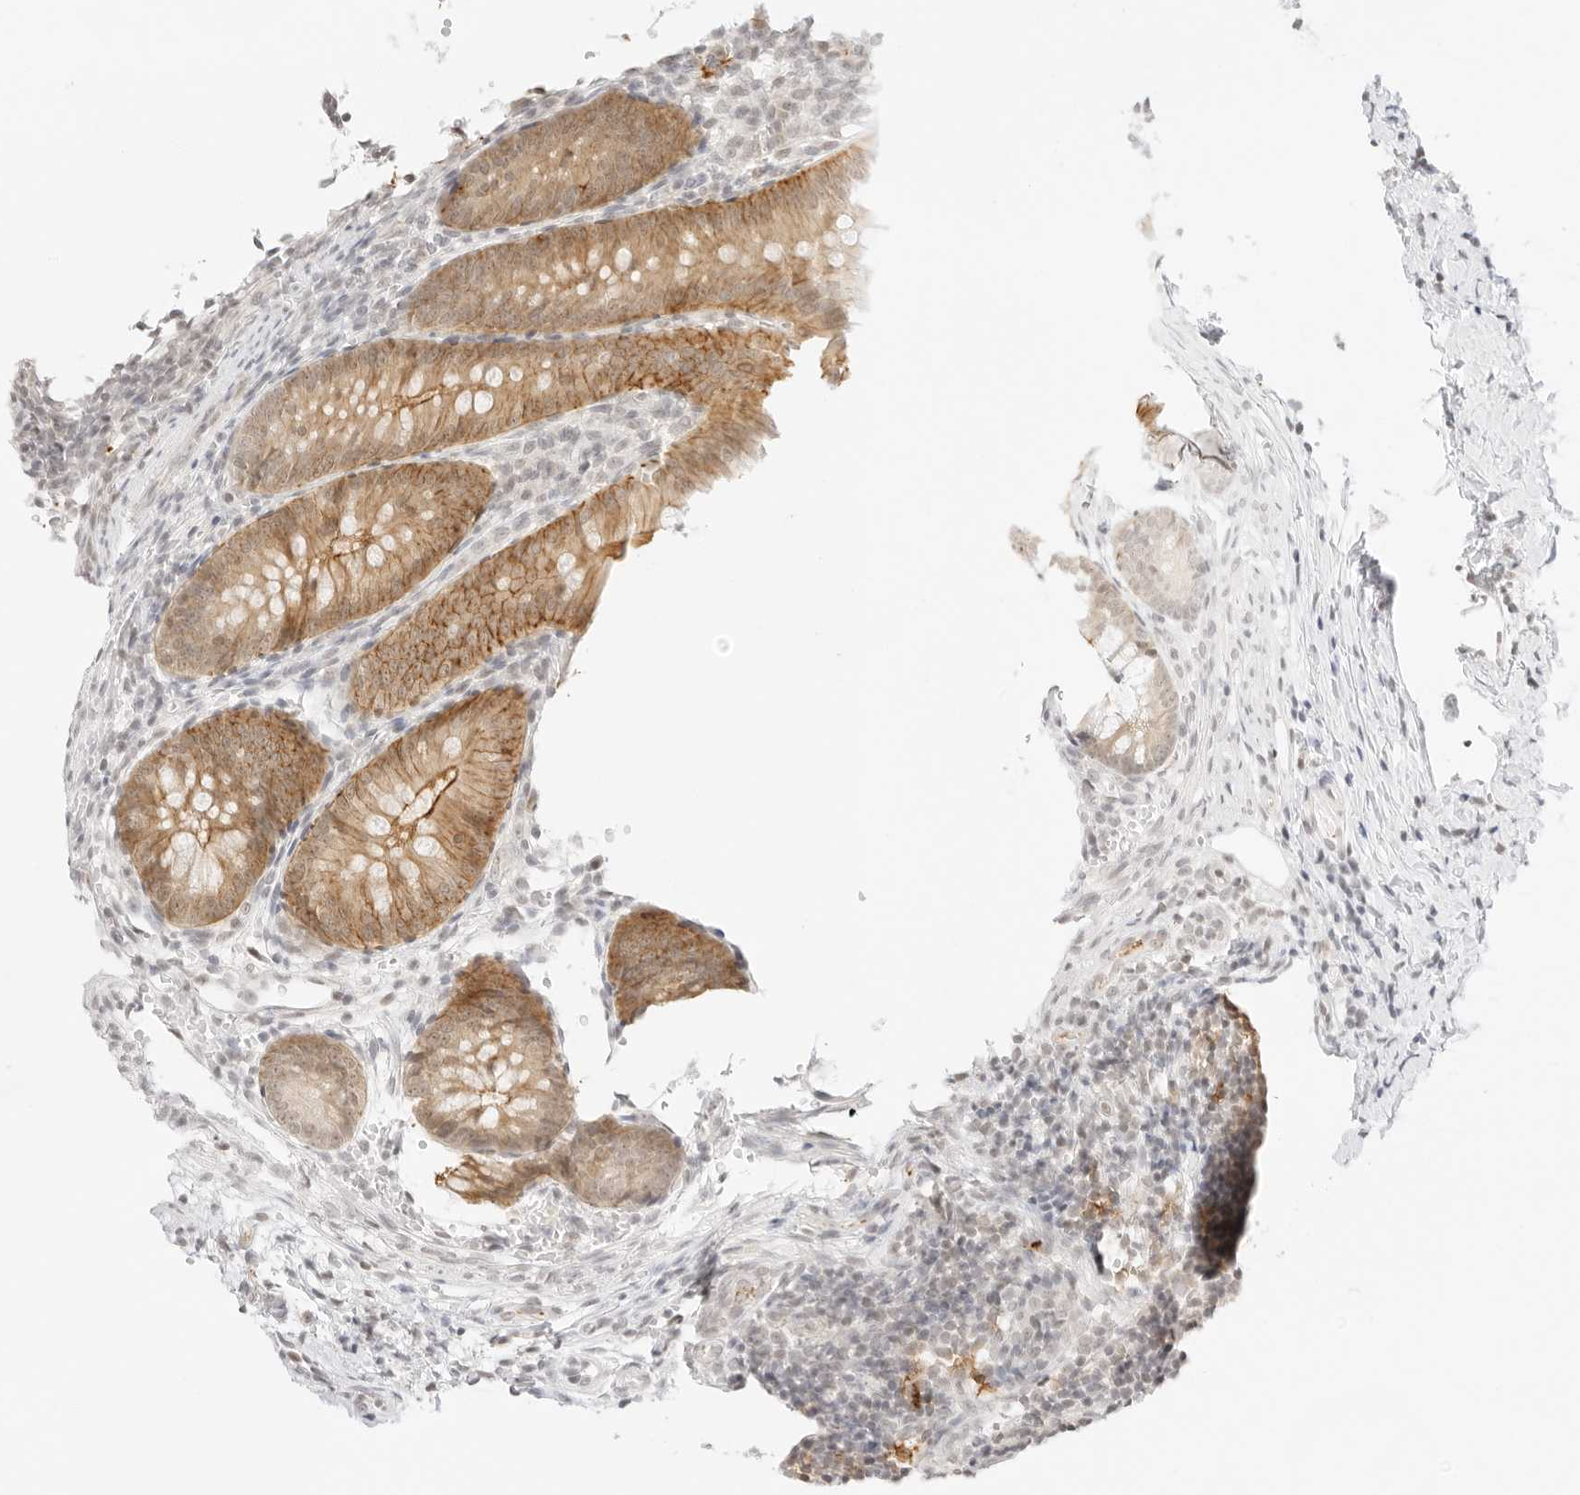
{"staining": {"intensity": "moderate", "quantity": ">75%", "location": "cytoplasmic/membranous"}, "tissue": "appendix", "cell_type": "Glandular cells", "image_type": "normal", "snomed": [{"axis": "morphology", "description": "Normal tissue, NOS"}, {"axis": "topography", "description": "Appendix"}], "caption": "Immunohistochemistry (DAB (3,3'-diaminobenzidine)) staining of normal human appendix displays moderate cytoplasmic/membranous protein staining in about >75% of glandular cells. (DAB (3,3'-diaminobenzidine) IHC, brown staining for protein, blue staining for nuclei).", "gene": "GNAS", "patient": {"sex": "male", "age": 1}}